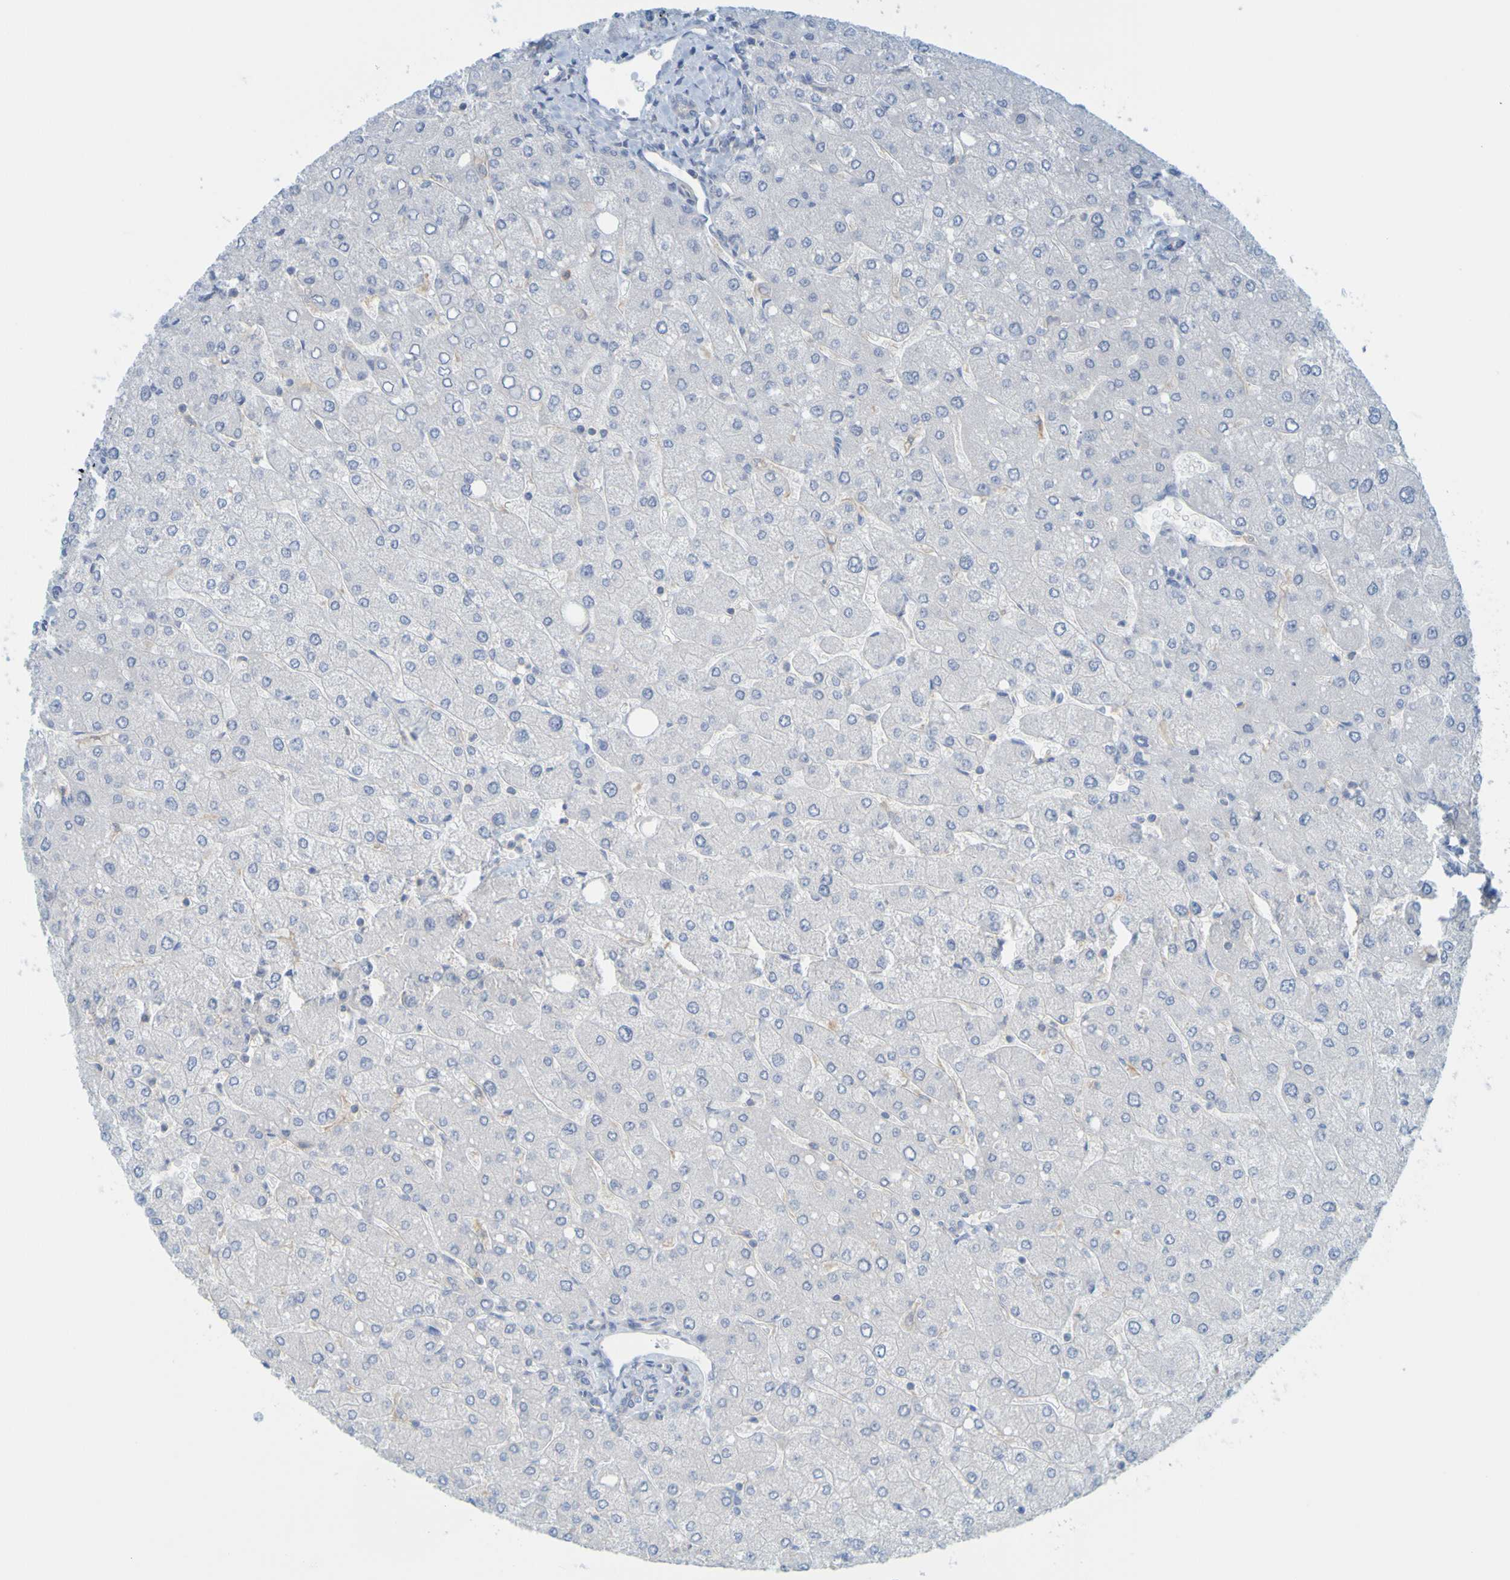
{"staining": {"intensity": "negative", "quantity": "none", "location": "none"}, "tissue": "liver", "cell_type": "Cholangiocytes", "image_type": "normal", "snomed": [{"axis": "morphology", "description": "Normal tissue, NOS"}, {"axis": "topography", "description": "Liver"}], "caption": "This histopathology image is of unremarkable liver stained with immunohistochemistry to label a protein in brown with the nuclei are counter-stained blue. There is no expression in cholangiocytes.", "gene": "APPL1", "patient": {"sex": "male", "age": 55}}